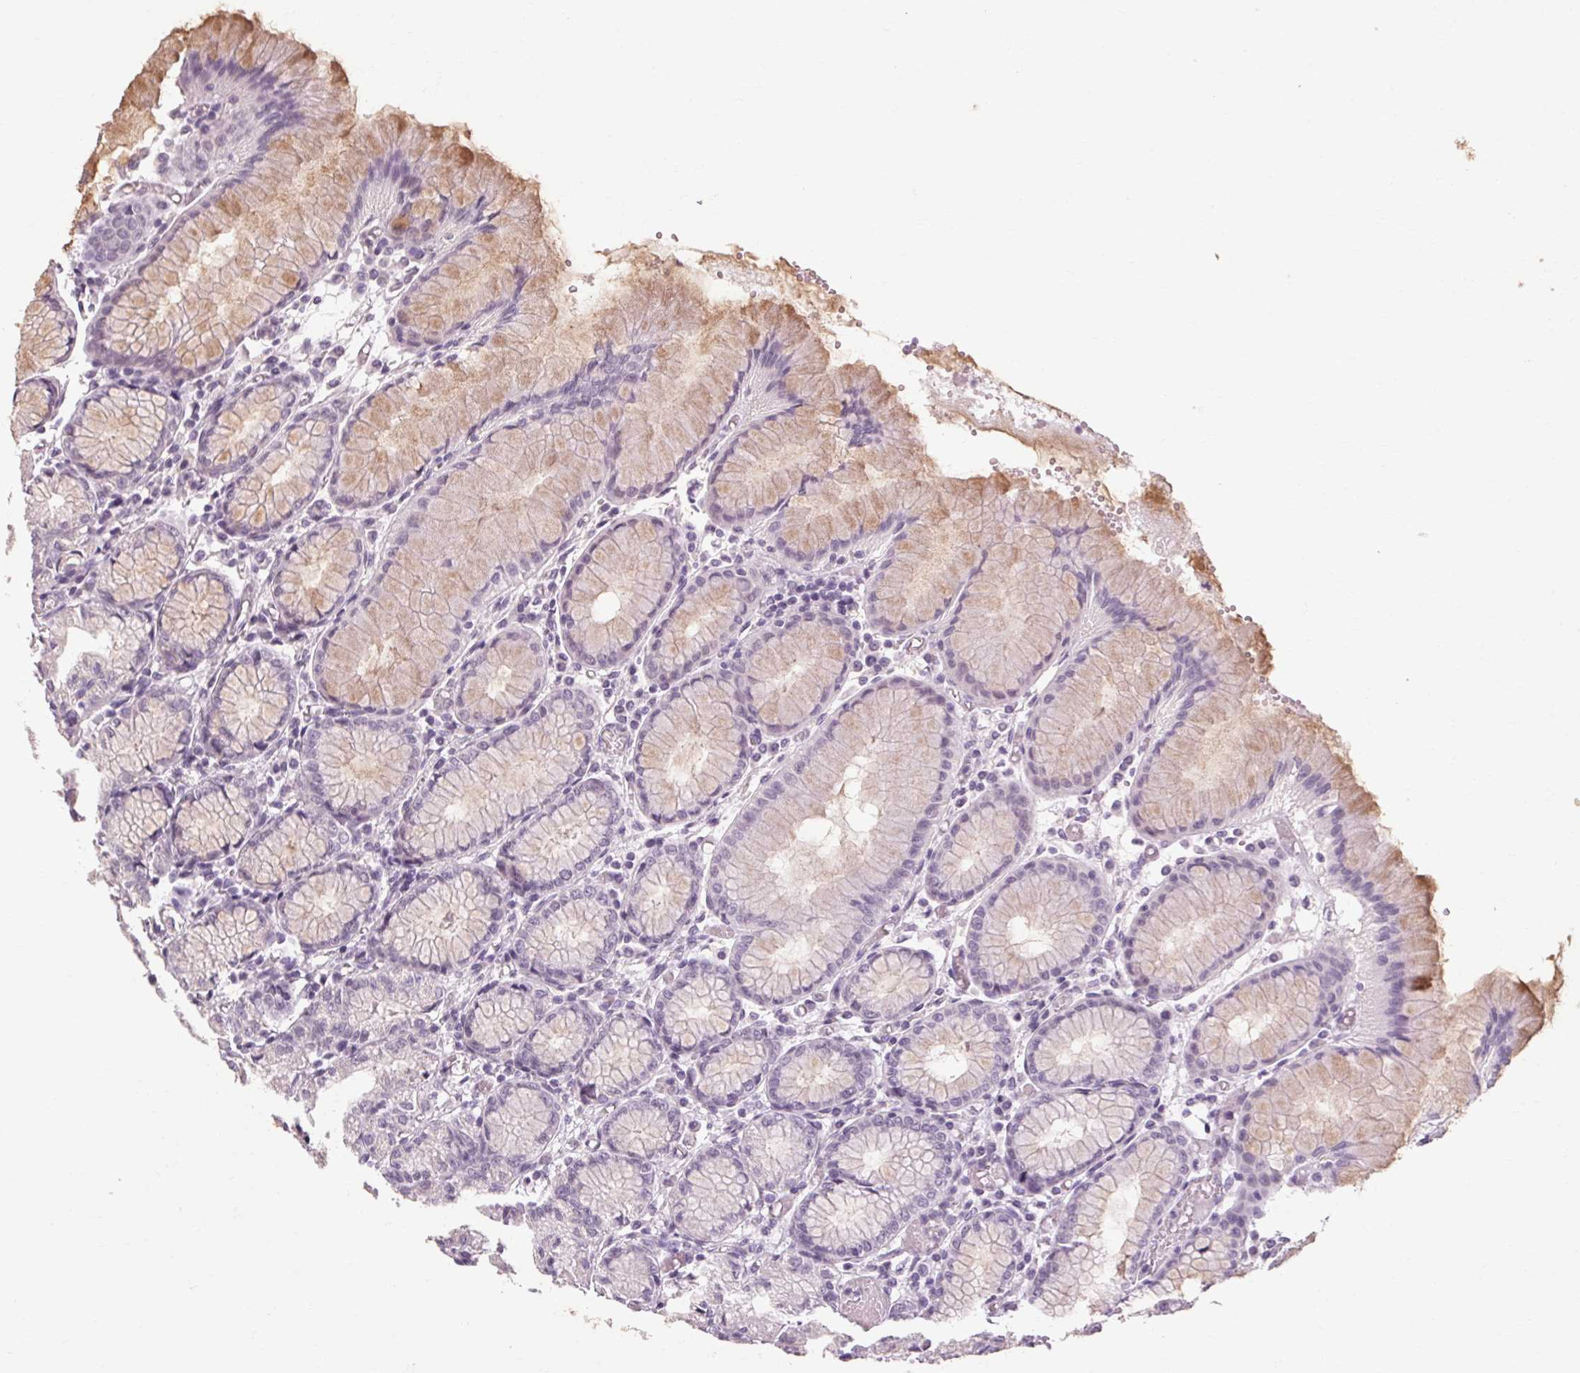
{"staining": {"intensity": "moderate", "quantity": "<25%", "location": "cytoplasmic/membranous"}, "tissue": "stomach", "cell_type": "Glandular cells", "image_type": "normal", "snomed": [{"axis": "morphology", "description": "Normal tissue, NOS"}, {"axis": "topography", "description": "Stomach"}], "caption": "This histopathology image demonstrates IHC staining of benign human stomach, with low moderate cytoplasmic/membranous positivity in about <25% of glandular cells.", "gene": "POMC", "patient": {"sex": "female", "age": 57}}